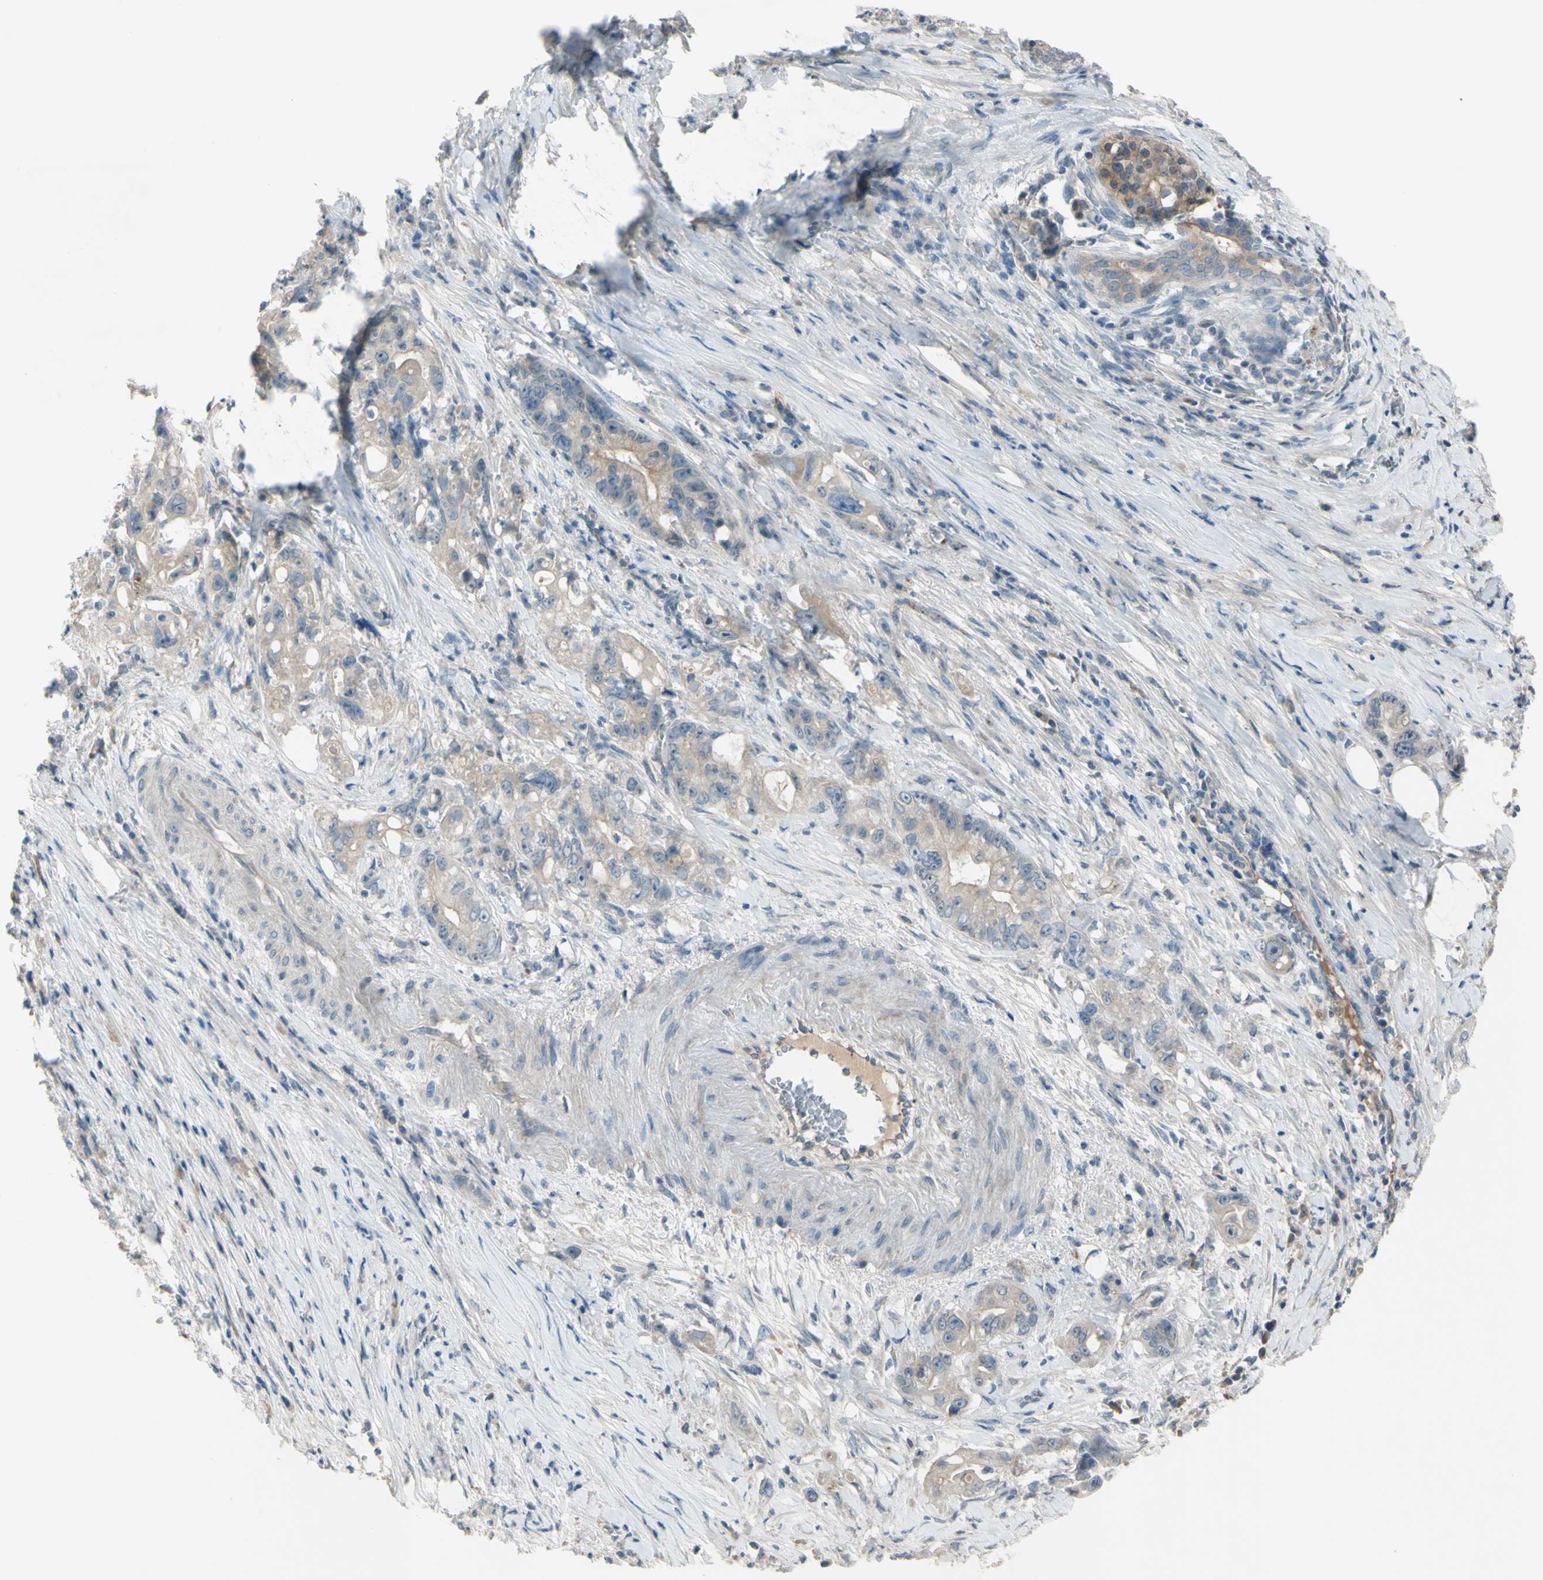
{"staining": {"intensity": "weak", "quantity": "25%-75%", "location": "cytoplasmic/membranous"}, "tissue": "pancreatic cancer", "cell_type": "Tumor cells", "image_type": "cancer", "snomed": [{"axis": "morphology", "description": "Normal tissue, NOS"}, {"axis": "topography", "description": "Pancreas"}], "caption": "Protein analysis of pancreatic cancer tissue demonstrates weak cytoplasmic/membranous staining in approximately 25%-75% of tumor cells.", "gene": "ATRN", "patient": {"sex": "male", "age": 42}}